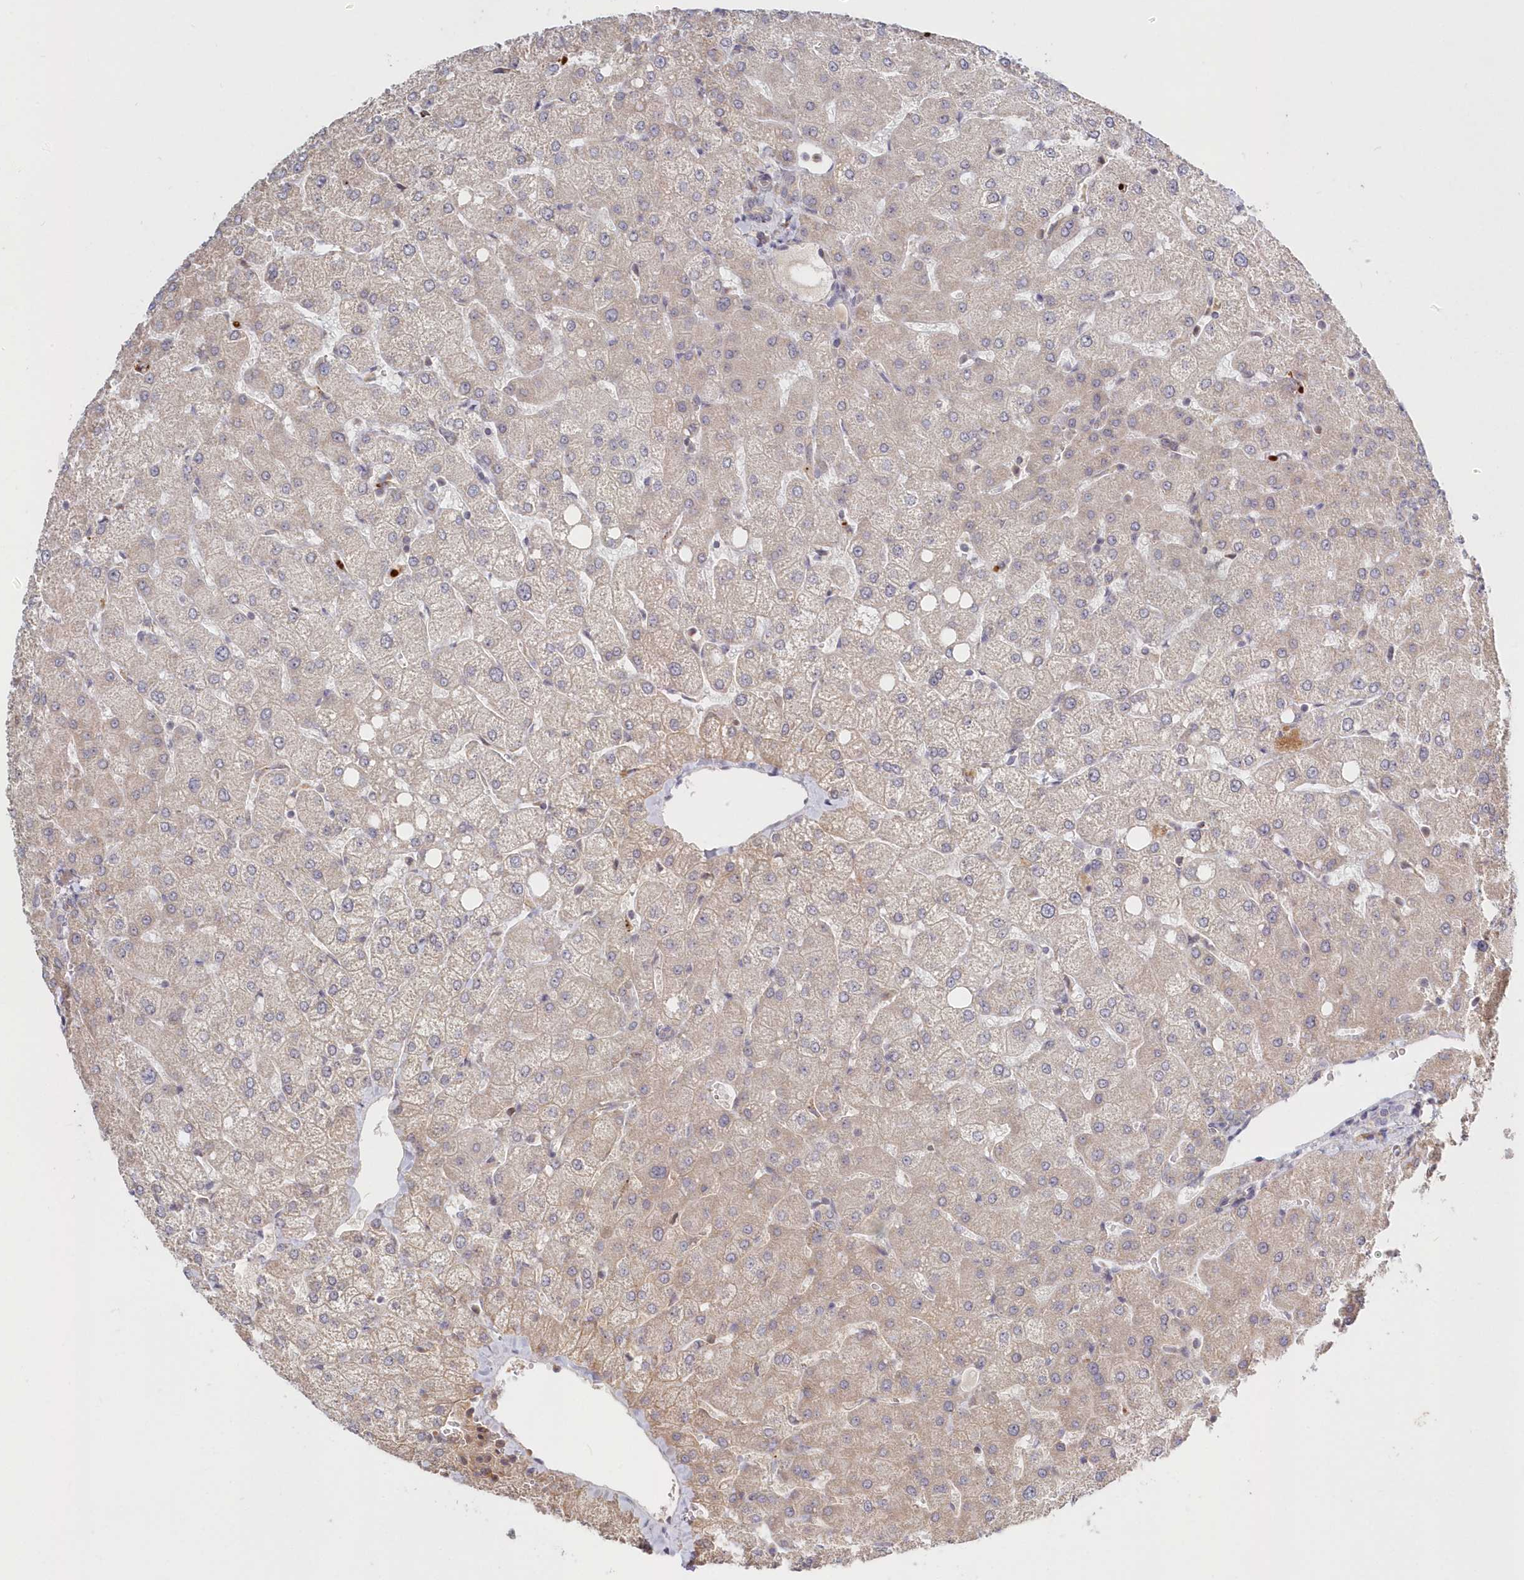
{"staining": {"intensity": "negative", "quantity": "none", "location": "none"}, "tissue": "liver", "cell_type": "Cholangiocytes", "image_type": "normal", "snomed": [{"axis": "morphology", "description": "Normal tissue, NOS"}, {"axis": "topography", "description": "Liver"}], "caption": "High power microscopy histopathology image of an immunohistochemistry micrograph of benign liver, revealing no significant expression in cholangiocytes.", "gene": "KATNA1", "patient": {"sex": "female", "age": 54}}